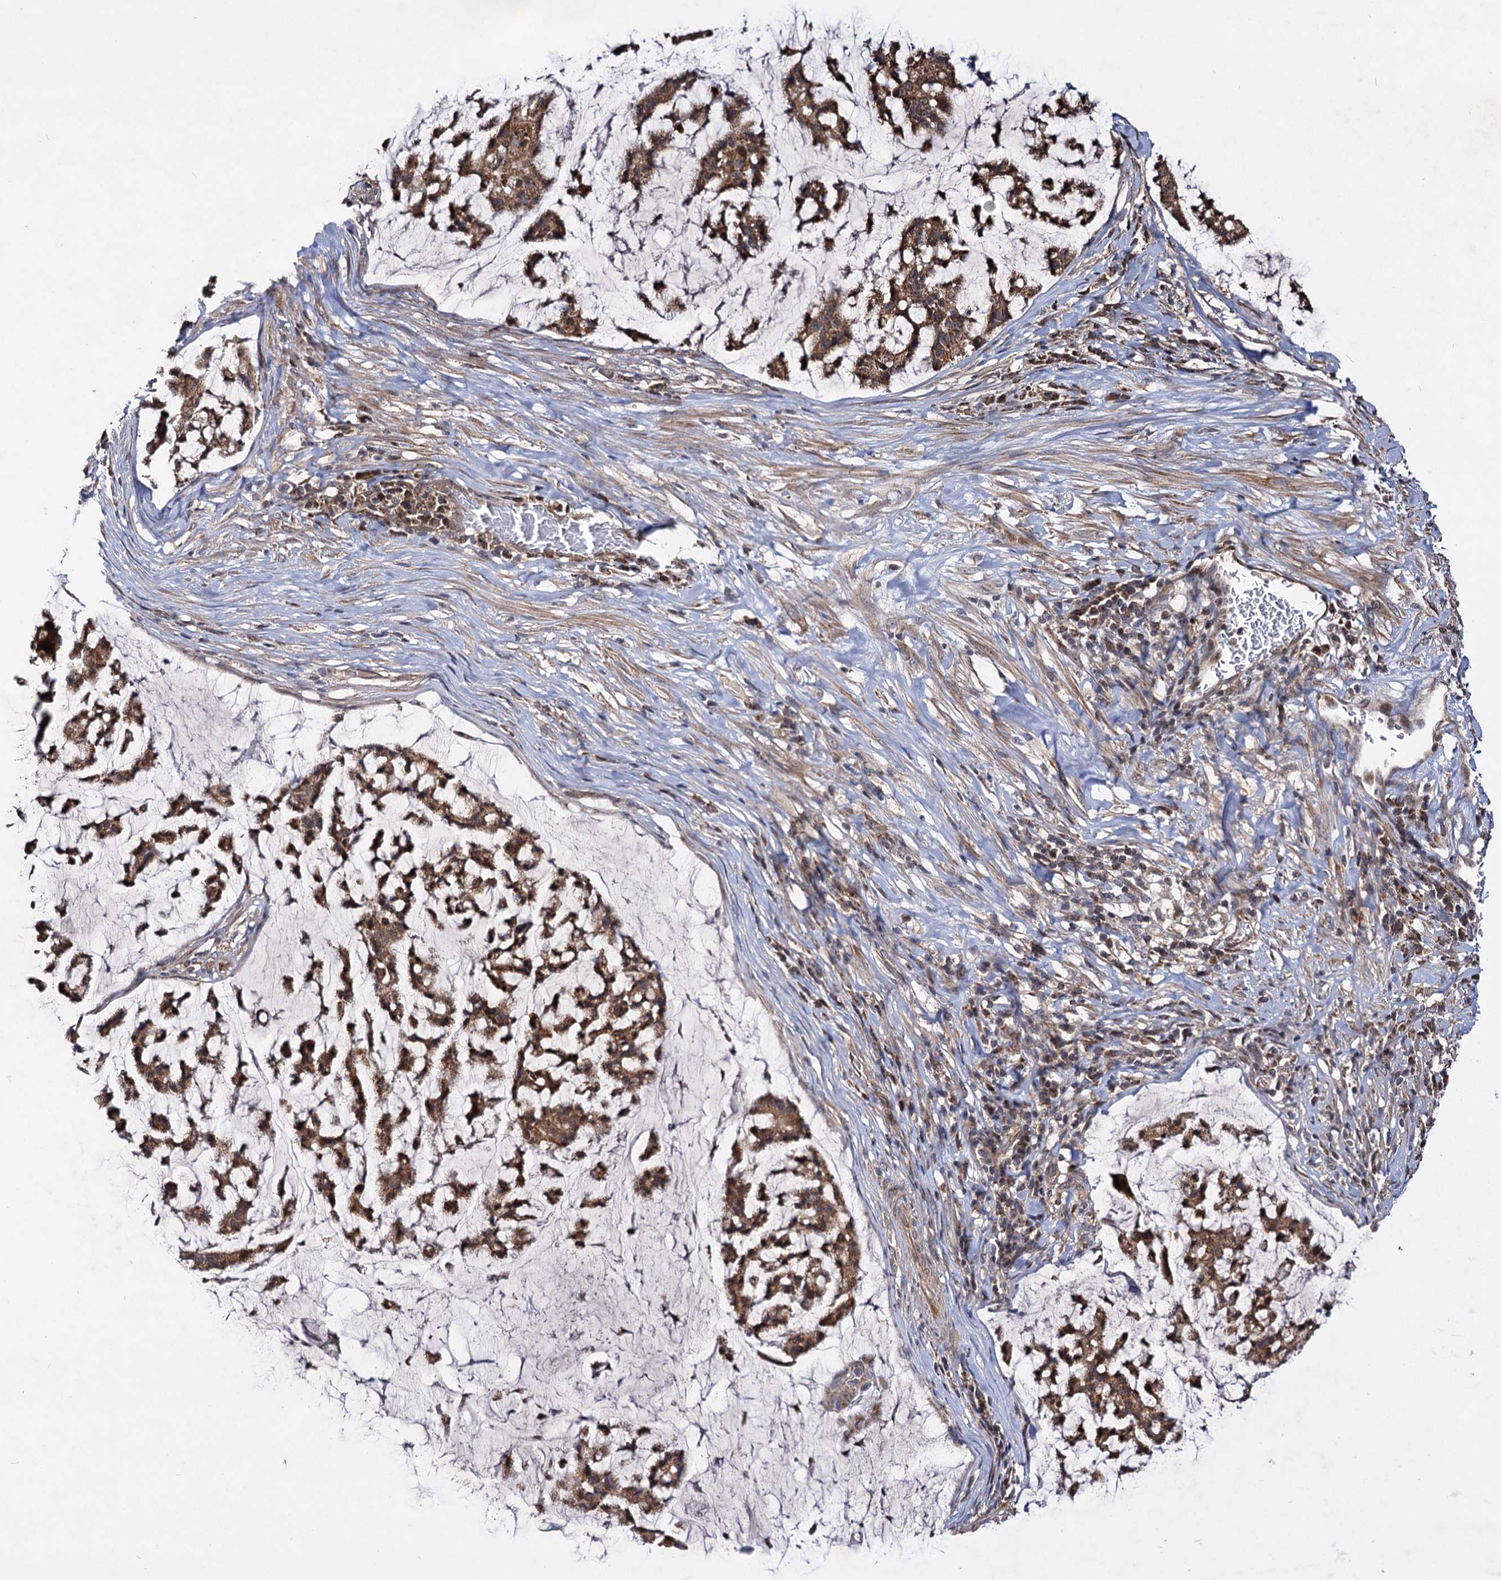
{"staining": {"intensity": "moderate", "quantity": ">75%", "location": "cytoplasmic/membranous"}, "tissue": "stomach cancer", "cell_type": "Tumor cells", "image_type": "cancer", "snomed": [{"axis": "morphology", "description": "Adenocarcinoma, NOS"}, {"axis": "topography", "description": "Stomach, lower"}], "caption": "Immunohistochemistry of human stomach cancer (adenocarcinoma) shows medium levels of moderate cytoplasmic/membranous positivity in approximately >75% of tumor cells.", "gene": "CEP76", "patient": {"sex": "male", "age": 67}}